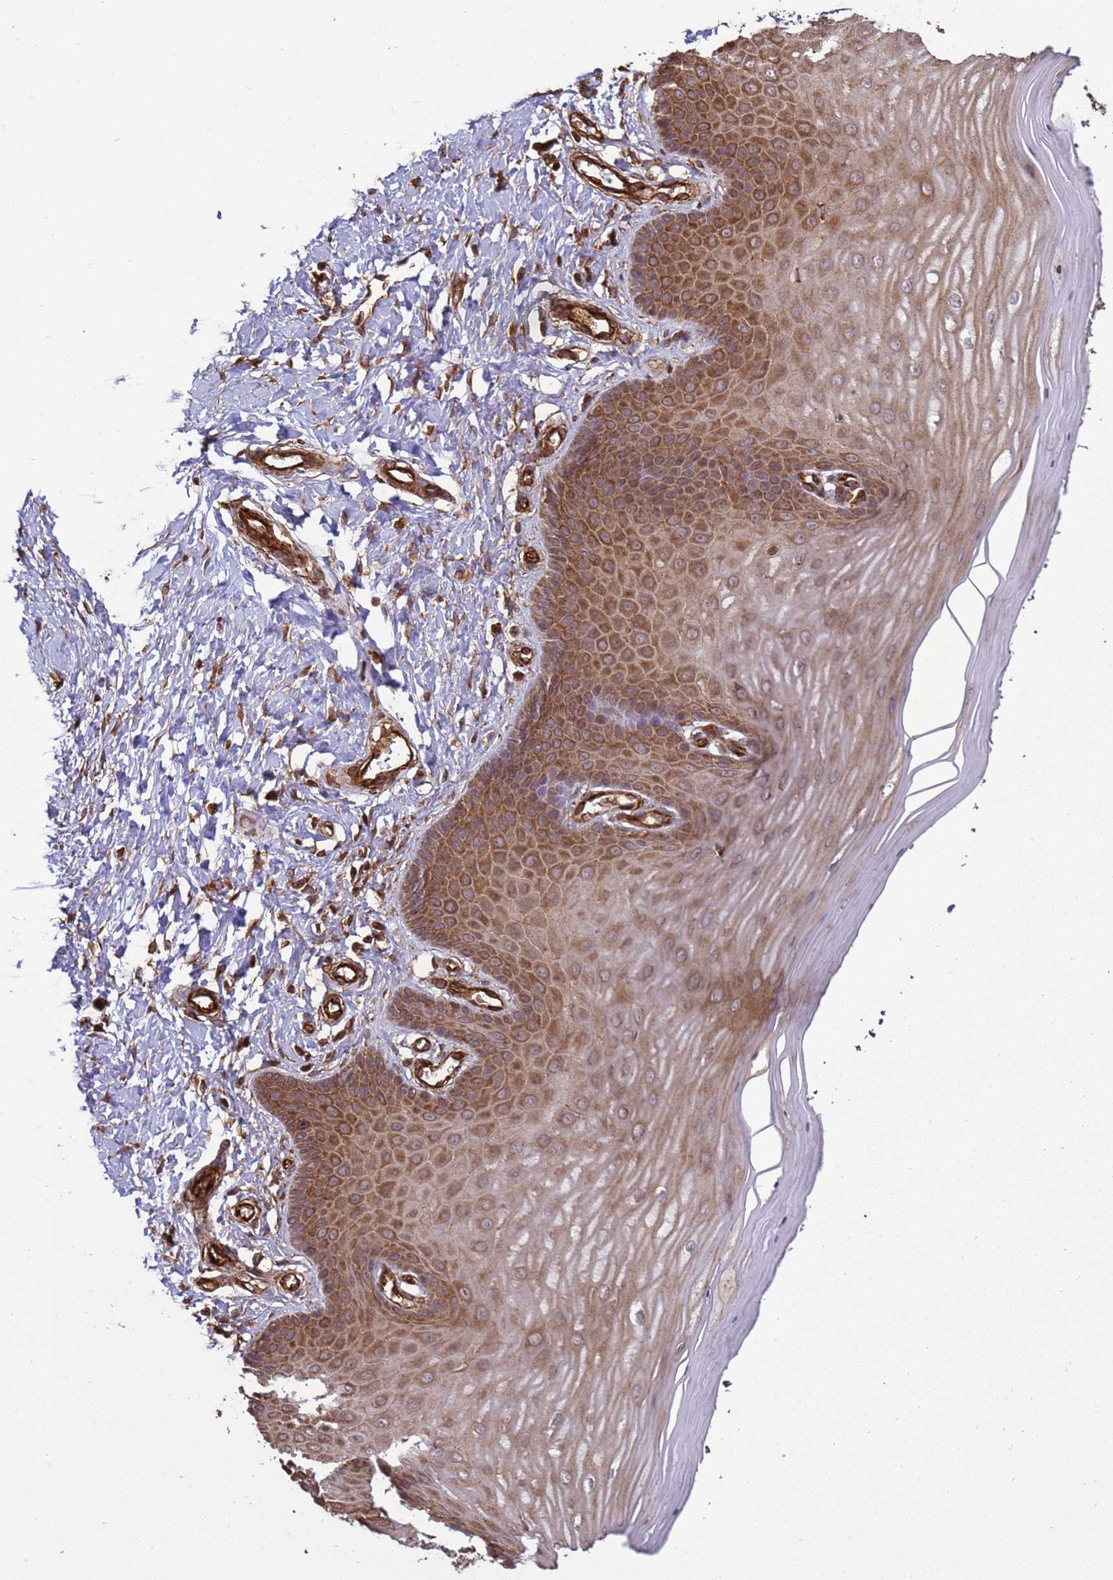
{"staining": {"intensity": "moderate", "quantity": ">75%", "location": "cytoplasmic/membranous"}, "tissue": "cervix", "cell_type": "Glandular cells", "image_type": "normal", "snomed": [{"axis": "morphology", "description": "Normal tissue, NOS"}, {"axis": "topography", "description": "Cervix"}], "caption": "Moderate cytoplasmic/membranous expression is present in approximately >75% of glandular cells in normal cervix. (Brightfield microscopy of DAB IHC at high magnification).", "gene": "CNOT1", "patient": {"sex": "female", "age": 55}}